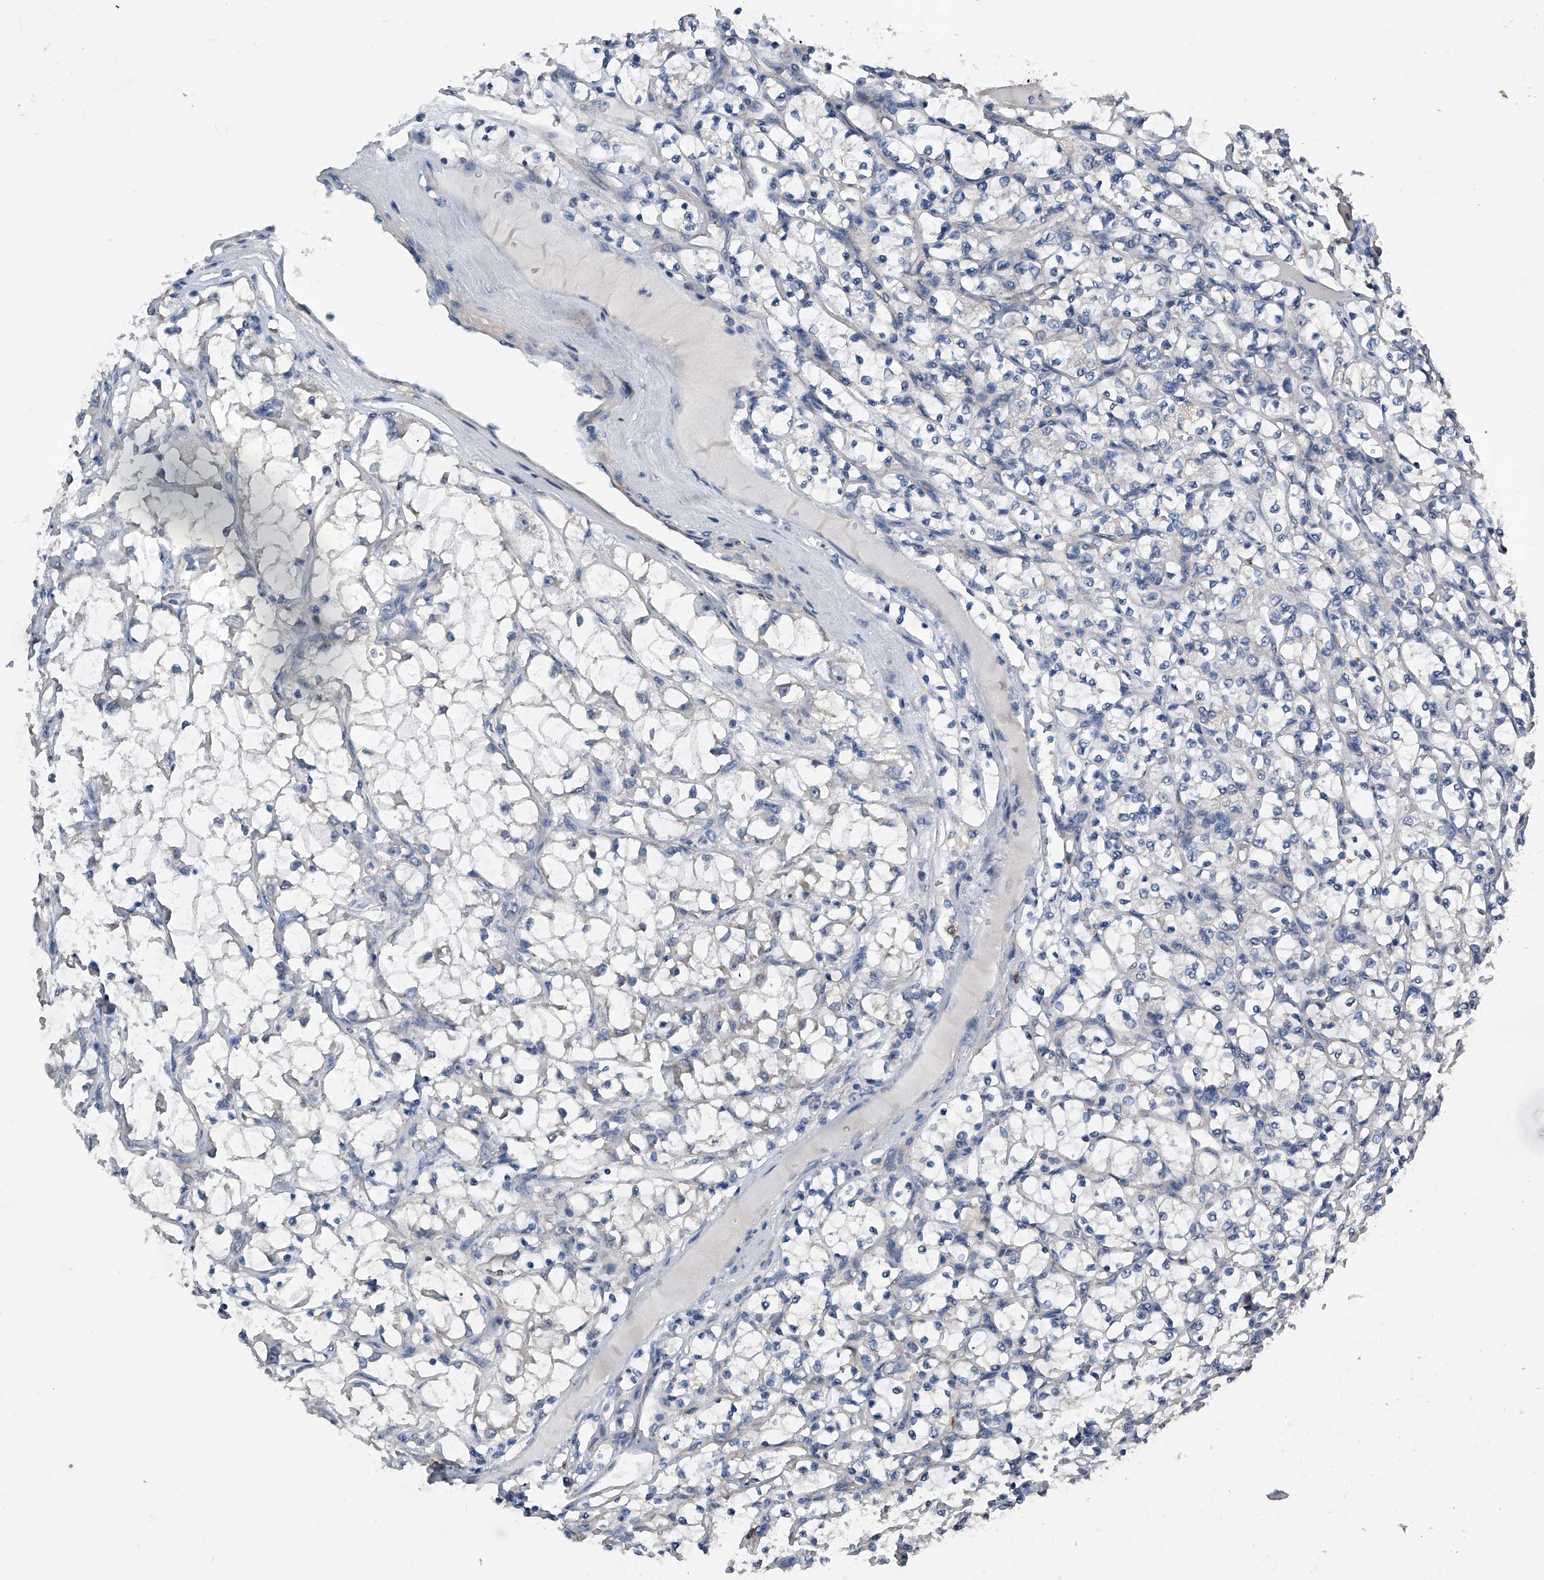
{"staining": {"intensity": "negative", "quantity": "none", "location": "none"}, "tissue": "renal cancer", "cell_type": "Tumor cells", "image_type": "cancer", "snomed": [{"axis": "morphology", "description": "Adenocarcinoma, NOS"}, {"axis": "topography", "description": "Kidney"}], "caption": "Immunohistochemistry (IHC) of renal cancer (adenocarcinoma) reveals no staining in tumor cells. (Stains: DAB IHC with hematoxylin counter stain, Microscopy: brightfield microscopy at high magnification).", "gene": "PHACTR1", "patient": {"sex": "female", "age": 69}}